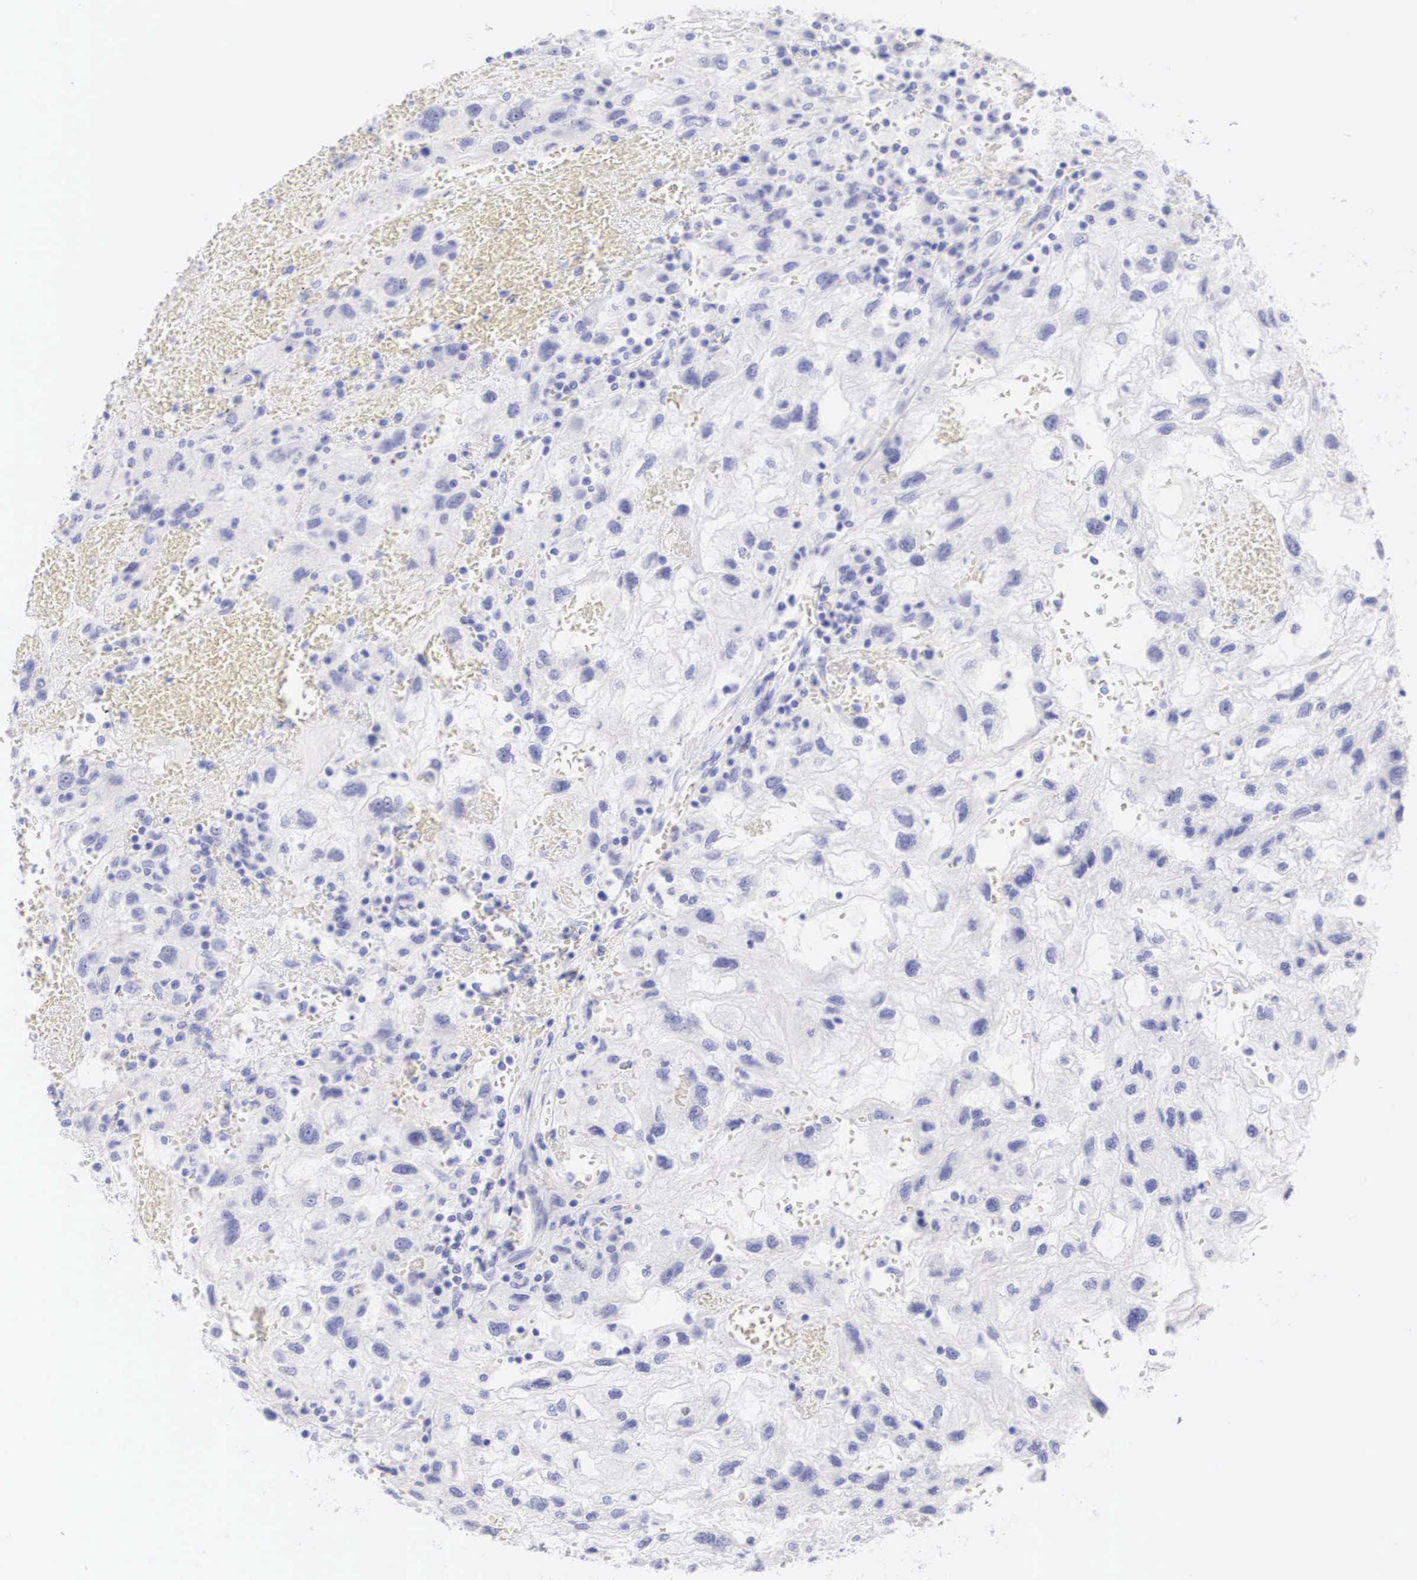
{"staining": {"intensity": "negative", "quantity": "none", "location": "none"}, "tissue": "renal cancer", "cell_type": "Tumor cells", "image_type": "cancer", "snomed": [{"axis": "morphology", "description": "Normal tissue, NOS"}, {"axis": "morphology", "description": "Adenocarcinoma, NOS"}, {"axis": "topography", "description": "Kidney"}], "caption": "Immunohistochemical staining of renal cancer (adenocarcinoma) reveals no significant staining in tumor cells.", "gene": "TYR", "patient": {"sex": "male", "age": 71}}